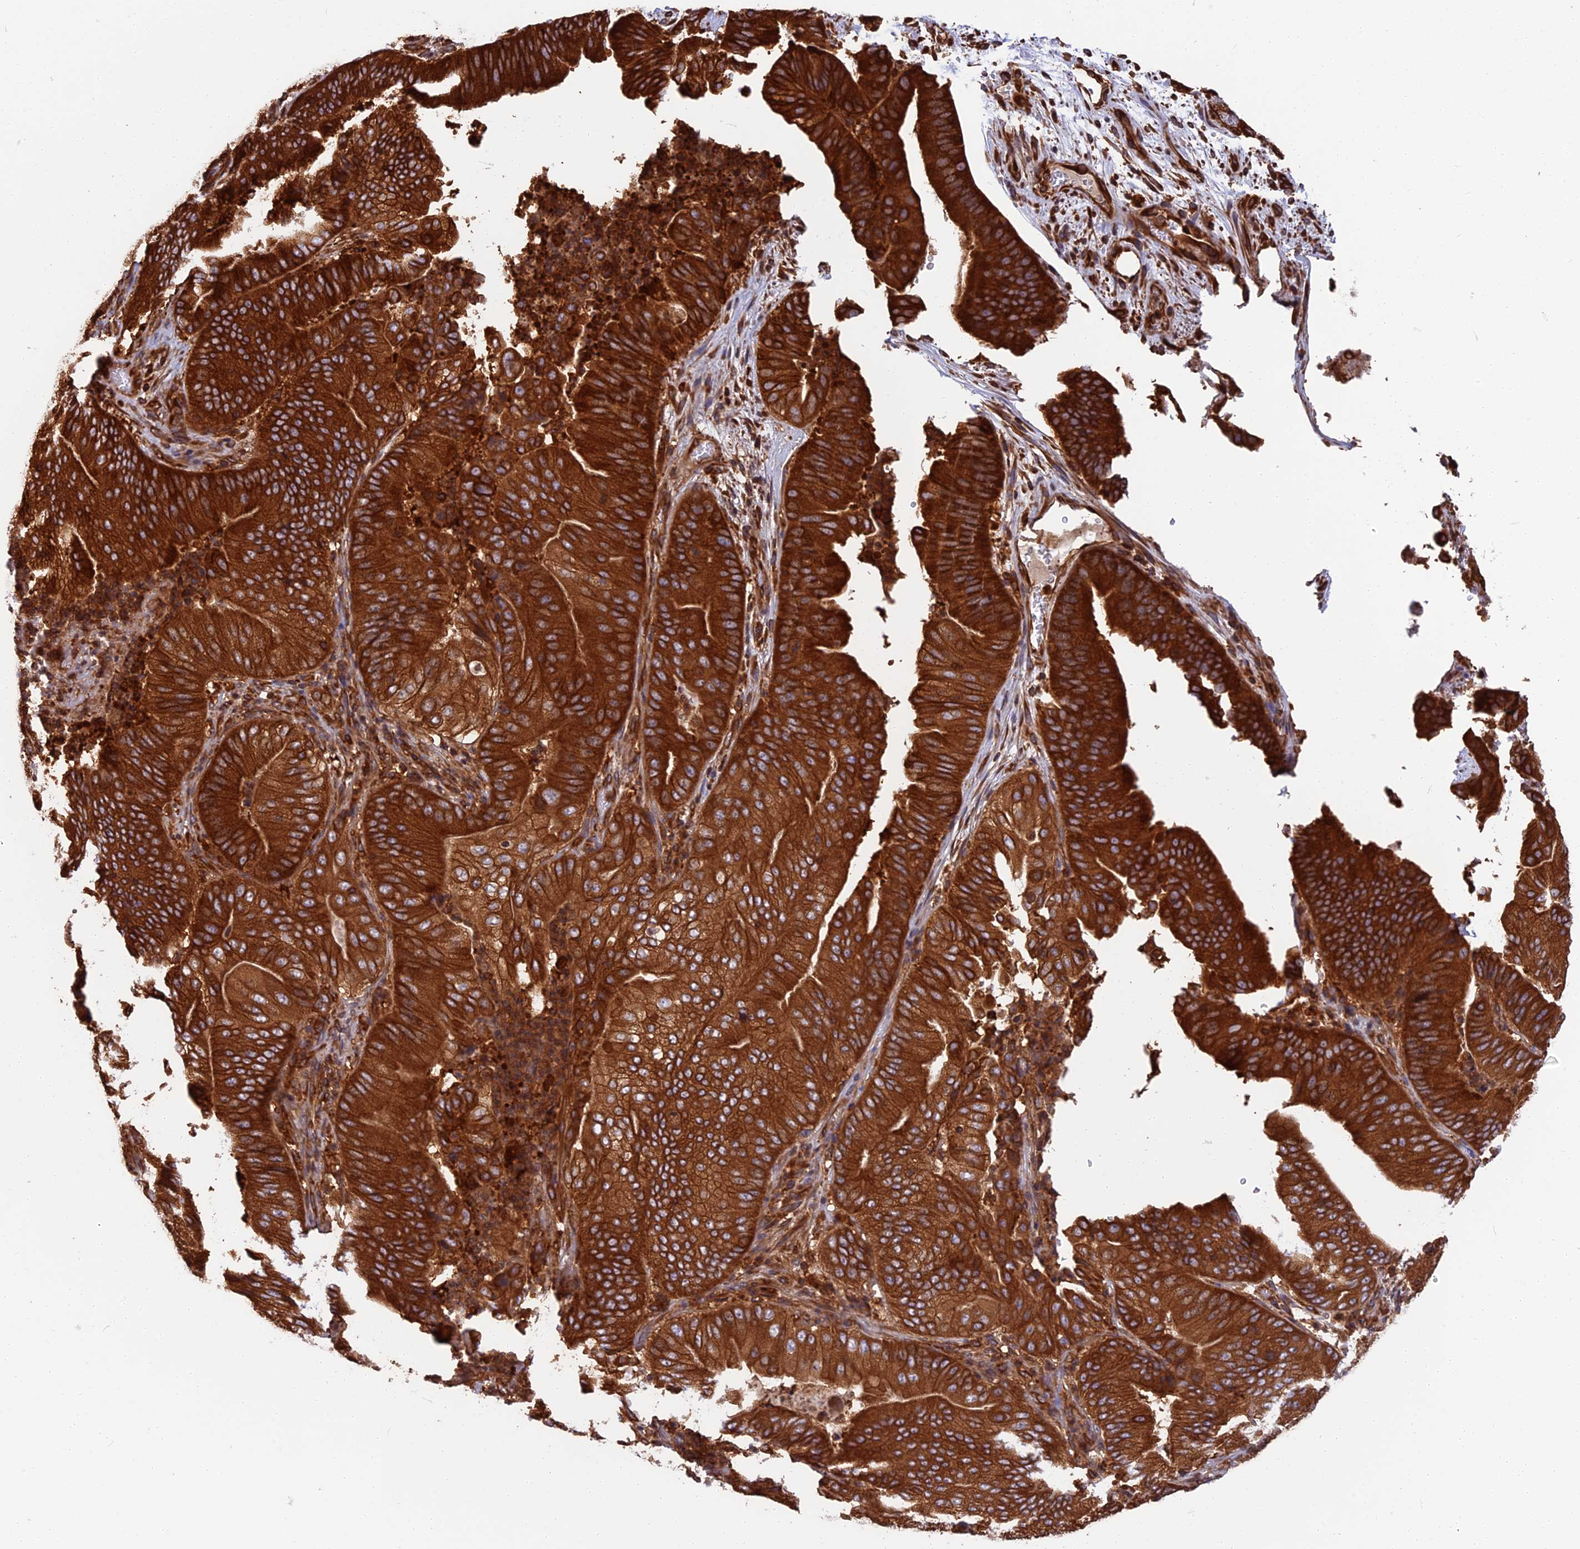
{"staining": {"intensity": "strong", "quantity": ">75%", "location": "cytoplasmic/membranous"}, "tissue": "pancreatic cancer", "cell_type": "Tumor cells", "image_type": "cancer", "snomed": [{"axis": "morphology", "description": "Adenocarcinoma, NOS"}, {"axis": "topography", "description": "Pancreas"}], "caption": "Immunohistochemistry (DAB (3,3'-diaminobenzidine)) staining of human pancreatic cancer (adenocarcinoma) shows strong cytoplasmic/membranous protein staining in about >75% of tumor cells.", "gene": "WDR1", "patient": {"sex": "female", "age": 77}}